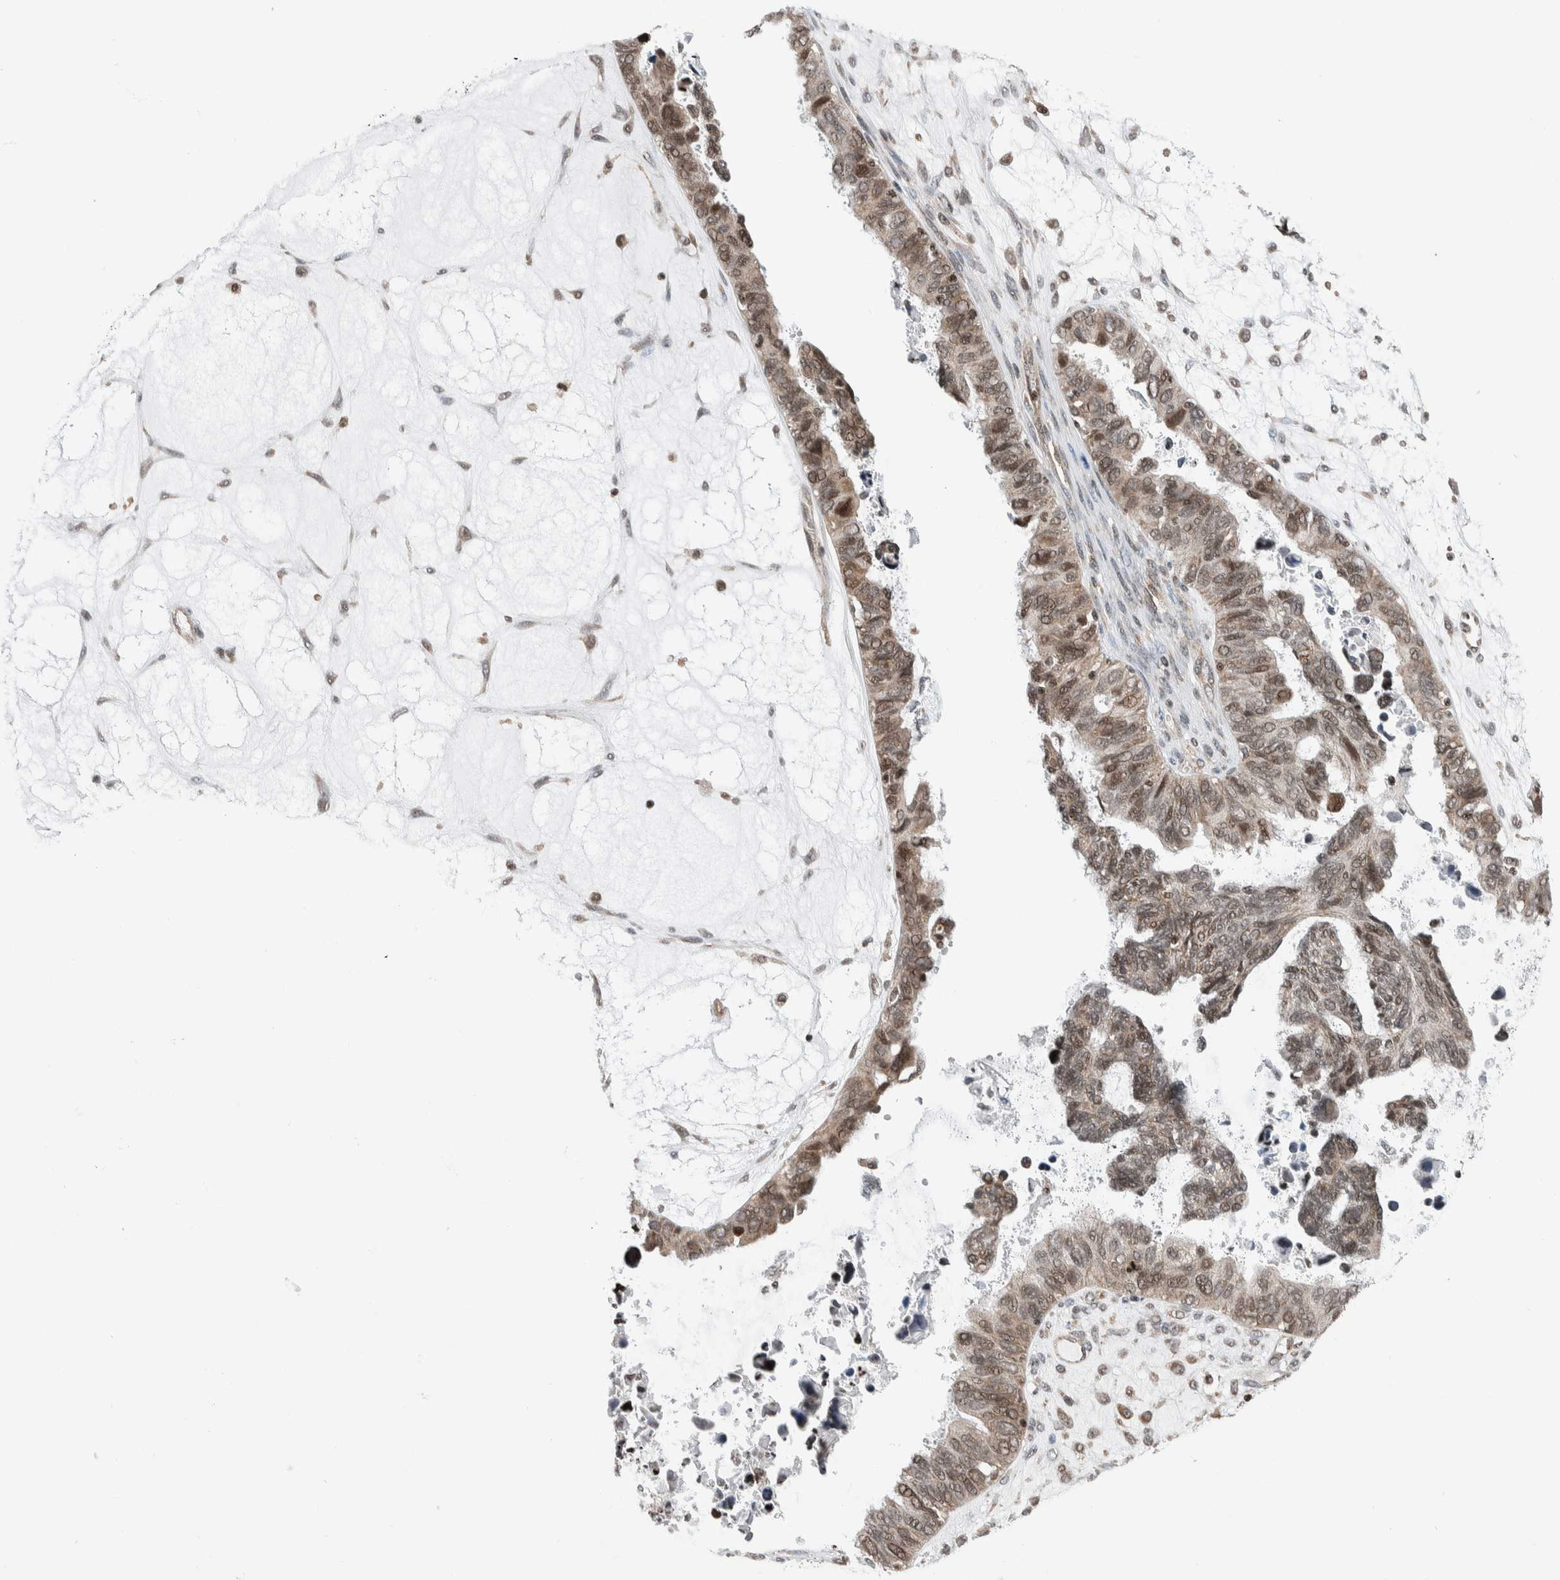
{"staining": {"intensity": "moderate", "quantity": ">75%", "location": "nuclear"}, "tissue": "ovarian cancer", "cell_type": "Tumor cells", "image_type": "cancer", "snomed": [{"axis": "morphology", "description": "Cystadenocarcinoma, serous, NOS"}, {"axis": "topography", "description": "Ovary"}], "caption": "Ovarian serous cystadenocarcinoma stained for a protein exhibits moderate nuclear positivity in tumor cells. The protein is stained brown, and the nuclei are stained in blue (DAB (3,3'-diaminobenzidine) IHC with brightfield microscopy, high magnification).", "gene": "NPLOC4", "patient": {"sex": "female", "age": 79}}